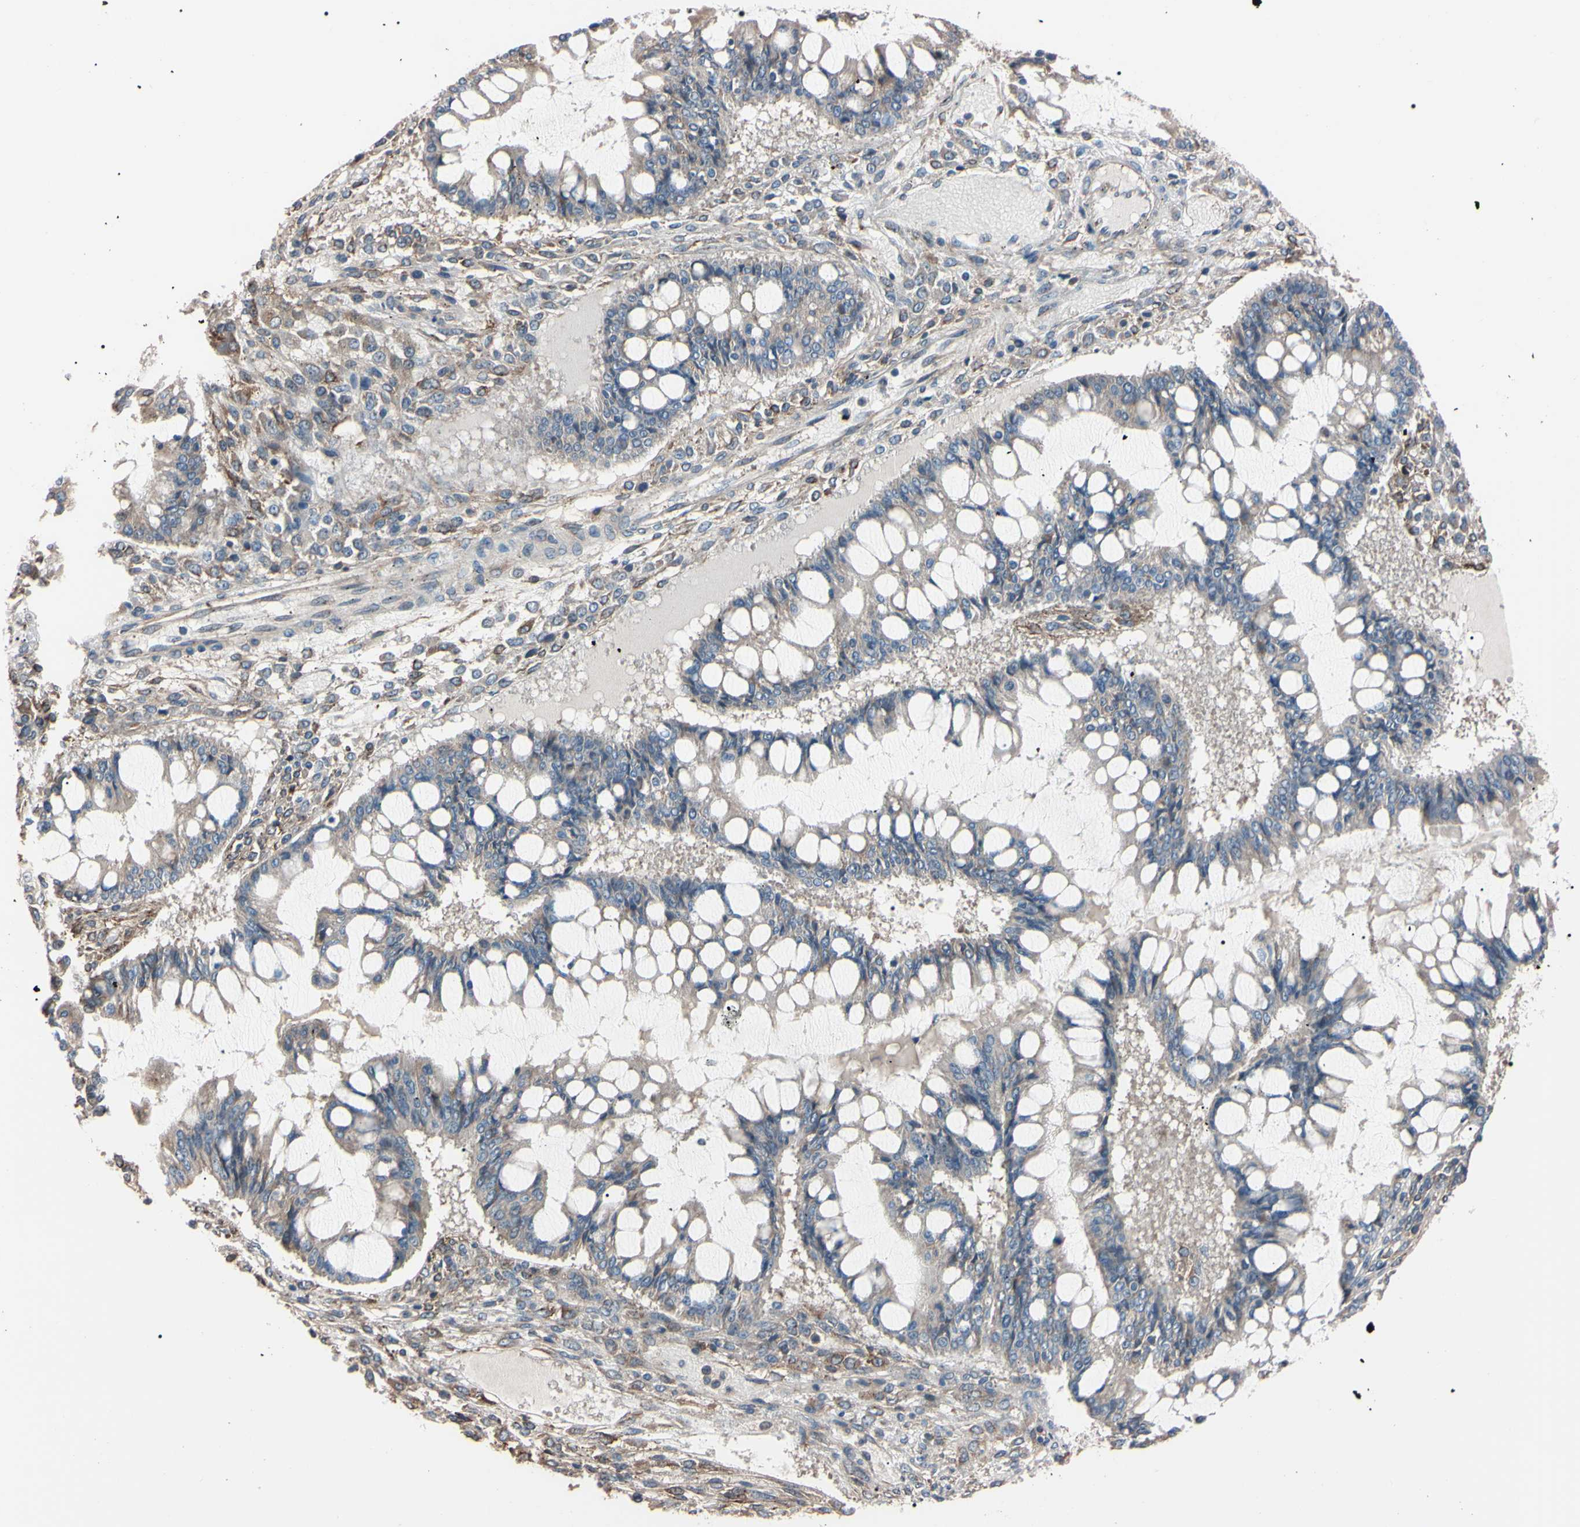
{"staining": {"intensity": "weak", "quantity": ">75%", "location": "cytoplasmic/membranous"}, "tissue": "ovarian cancer", "cell_type": "Tumor cells", "image_type": "cancer", "snomed": [{"axis": "morphology", "description": "Cystadenocarcinoma, mucinous, NOS"}, {"axis": "topography", "description": "Ovary"}], "caption": "This is a histology image of IHC staining of mucinous cystadenocarcinoma (ovarian), which shows weak positivity in the cytoplasmic/membranous of tumor cells.", "gene": "PRKACA", "patient": {"sex": "female", "age": 73}}